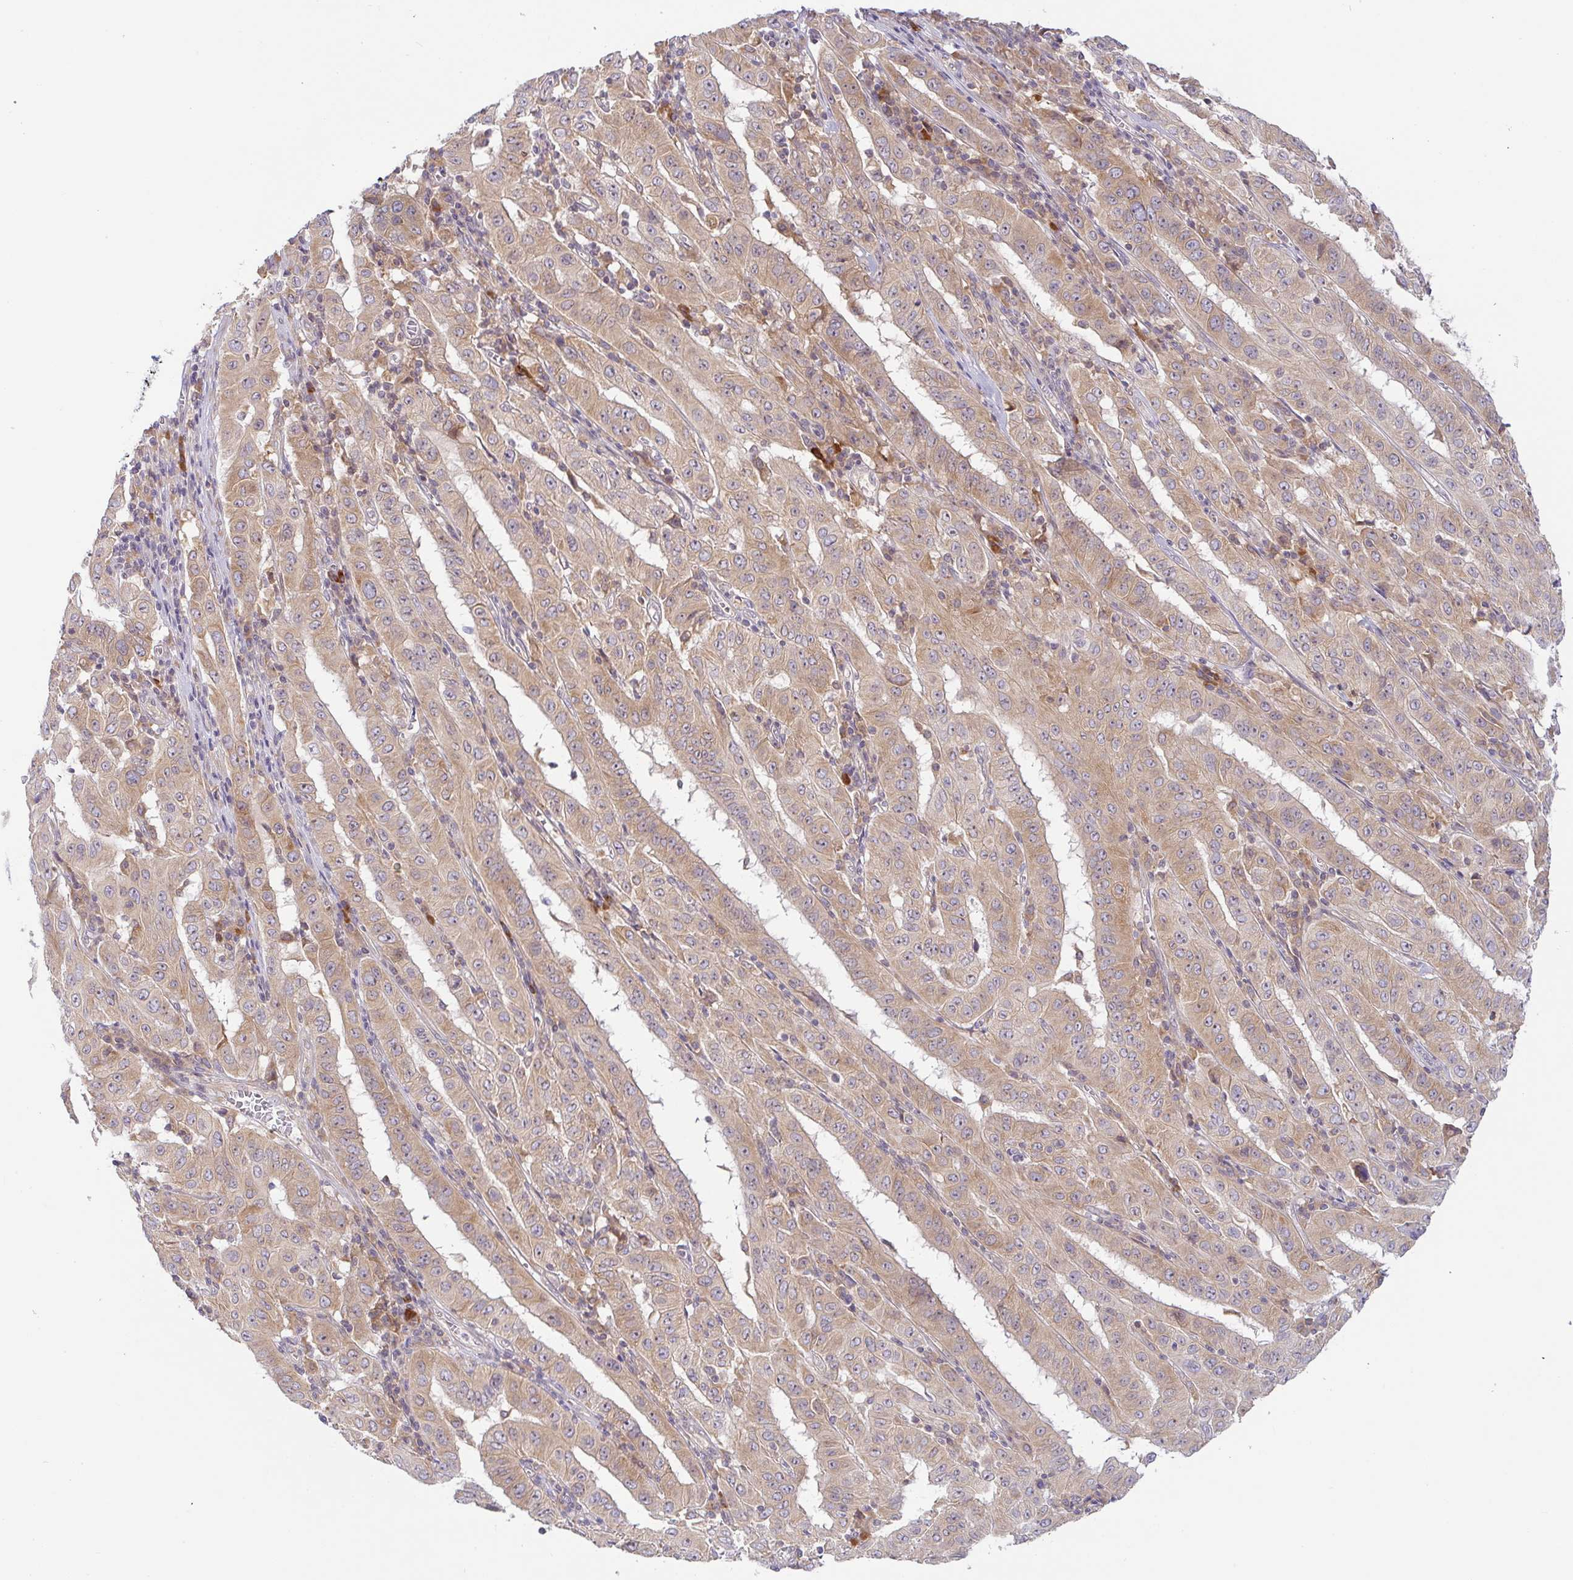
{"staining": {"intensity": "weak", "quantity": ">75%", "location": "cytoplasmic/membranous"}, "tissue": "pancreatic cancer", "cell_type": "Tumor cells", "image_type": "cancer", "snomed": [{"axis": "morphology", "description": "Adenocarcinoma, NOS"}, {"axis": "topography", "description": "Pancreas"}], "caption": "IHC (DAB) staining of human adenocarcinoma (pancreatic) exhibits weak cytoplasmic/membranous protein staining in about >75% of tumor cells.", "gene": "DERL2", "patient": {"sex": "male", "age": 63}}